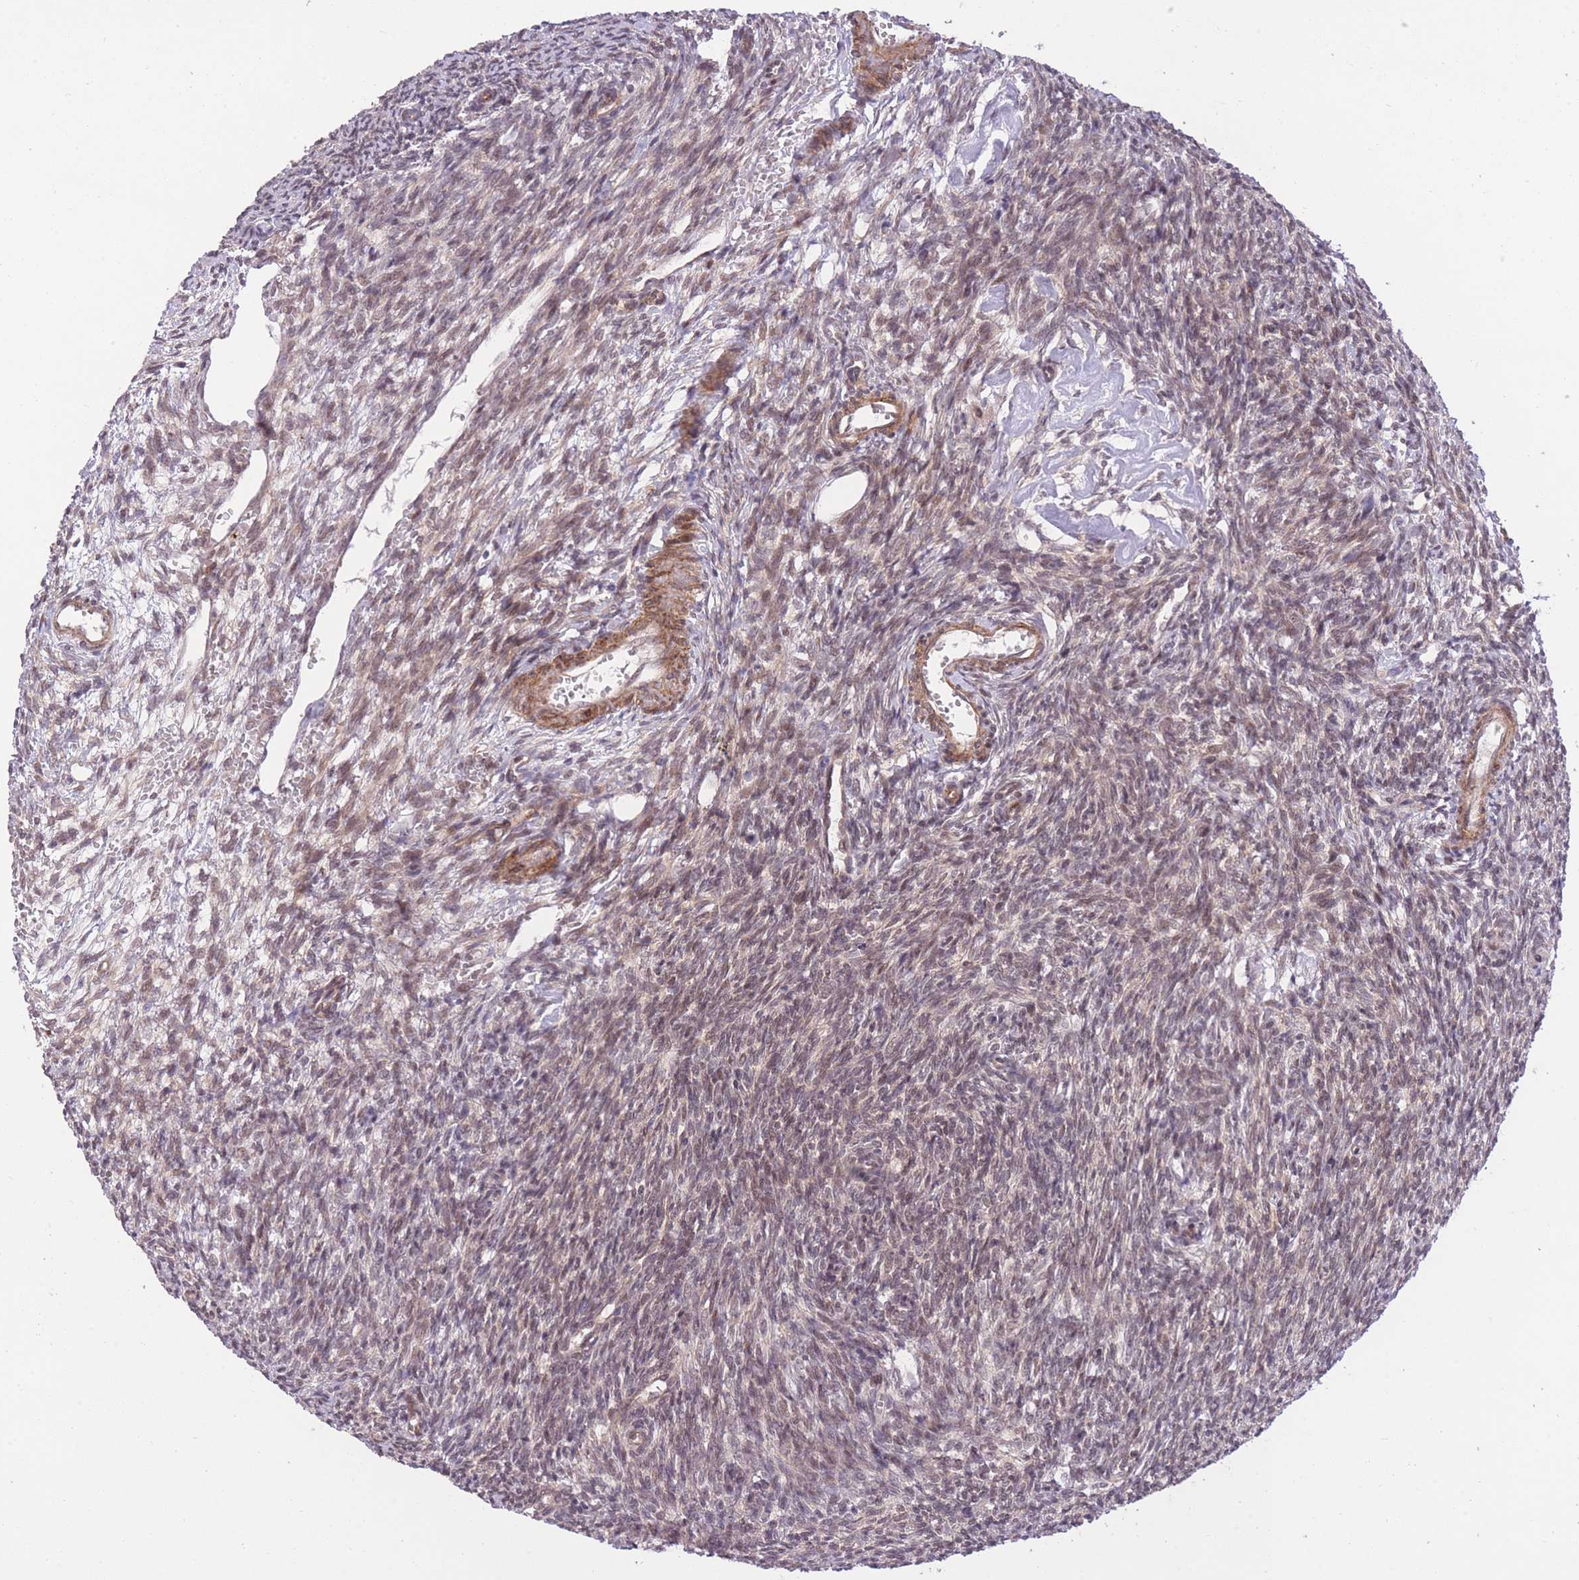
{"staining": {"intensity": "weak", "quantity": "<25%", "location": "cytoplasmic/membranous"}, "tissue": "ovary", "cell_type": "Ovarian stroma cells", "image_type": "normal", "snomed": [{"axis": "morphology", "description": "Normal tissue, NOS"}, {"axis": "topography", "description": "Ovary"}], "caption": "A histopathology image of ovary stained for a protein shows no brown staining in ovarian stroma cells. Brightfield microscopy of immunohistochemistry stained with DAB (3,3'-diaminobenzidine) (brown) and hematoxylin (blue), captured at high magnification.", "gene": "ELOA2", "patient": {"sex": "female", "age": 39}}